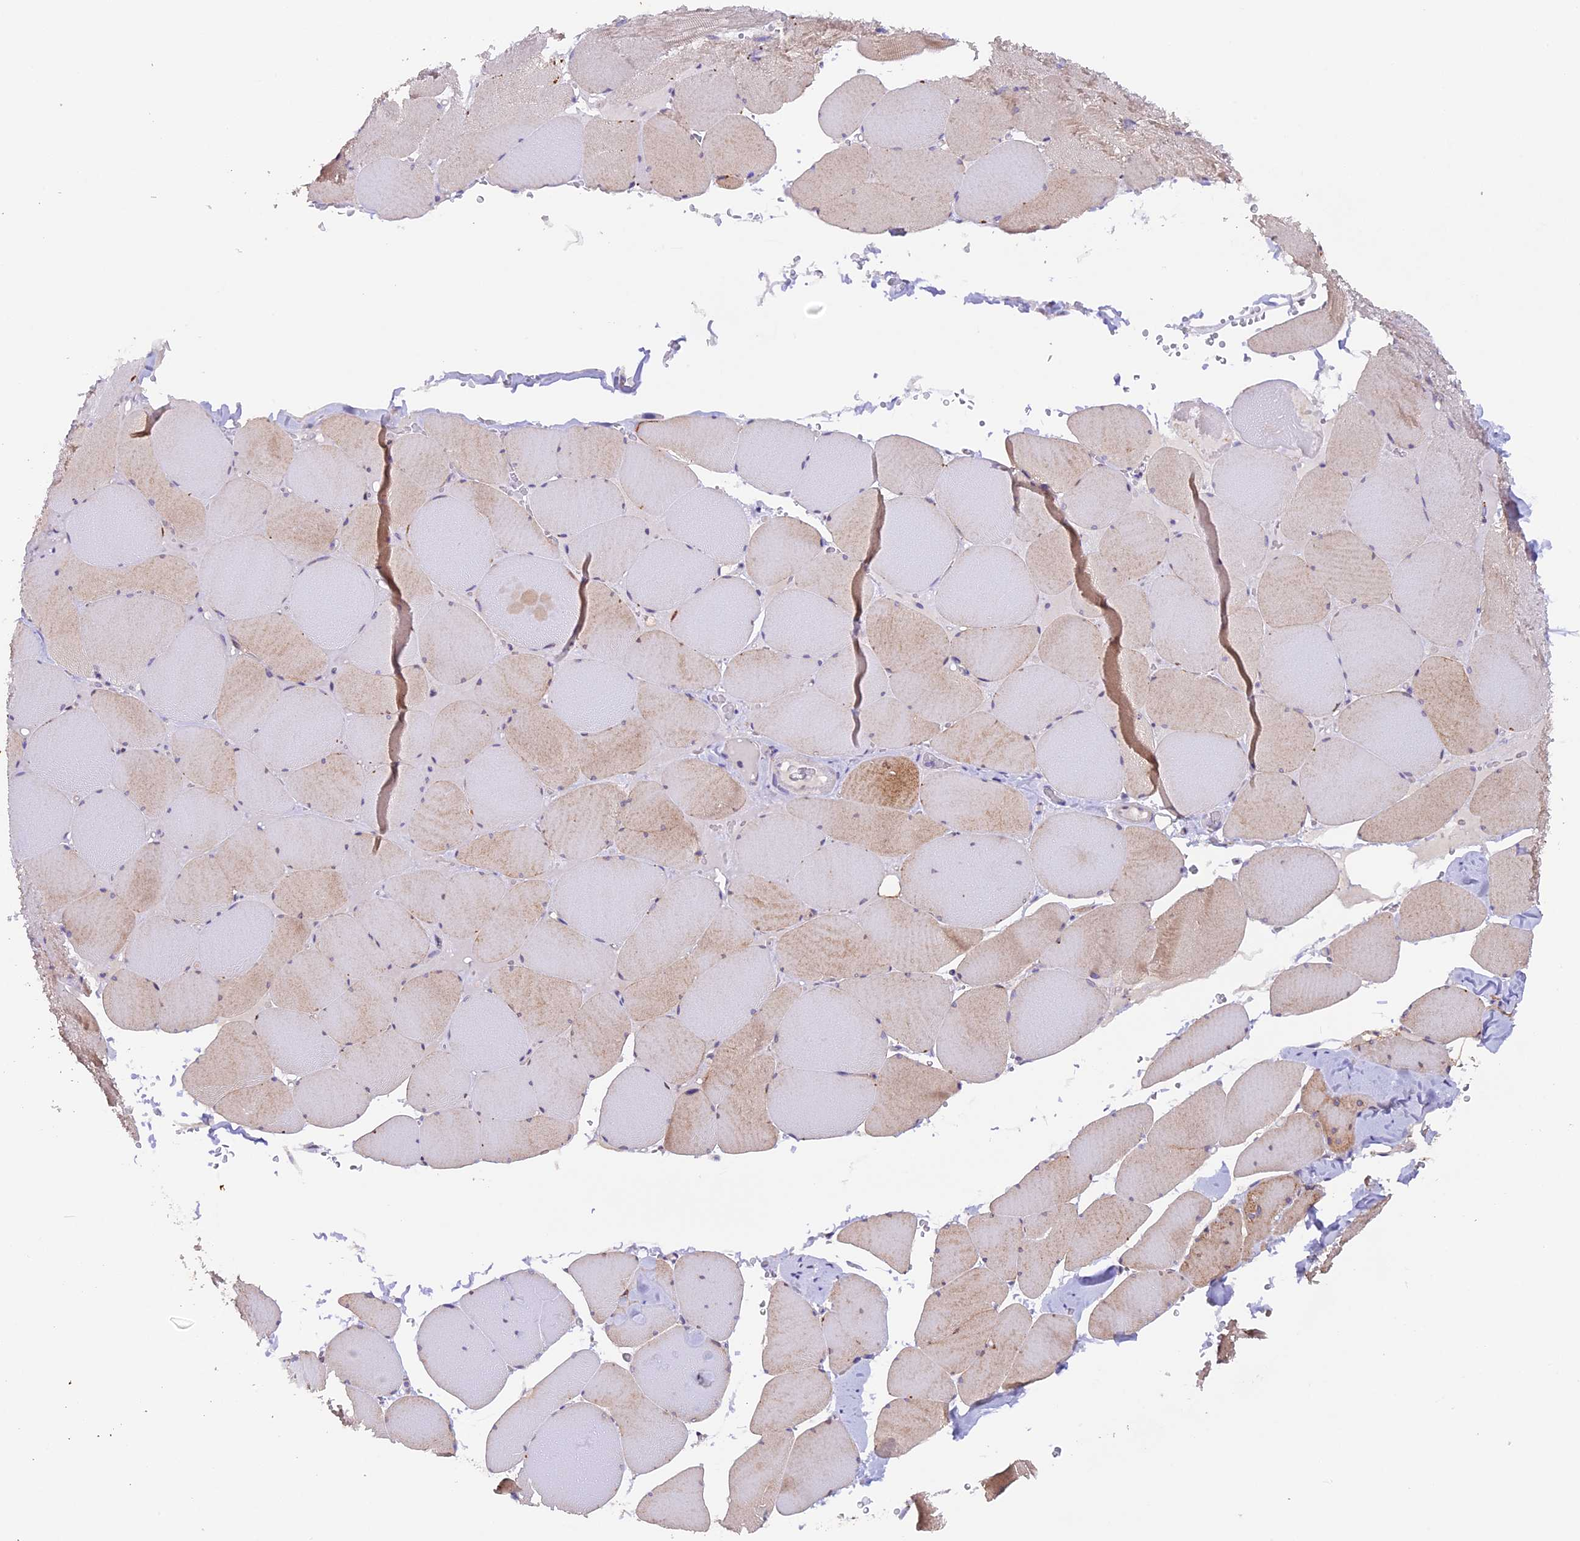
{"staining": {"intensity": "strong", "quantity": "<25%", "location": "cytoplasmic/membranous"}, "tissue": "skeletal muscle", "cell_type": "Myocytes", "image_type": "normal", "snomed": [{"axis": "morphology", "description": "Normal tissue, NOS"}, {"axis": "topography", "description": "Skeletal muscle"}, {"axis": "topography", "description": "Head-Neck"}], "caption": "Strong cytoplasmic/membranous expression is appreciated in approximately <25% of myocytes in normal skeletal muscle.", "gene": "NCK2", "patient": {"sex": "male", "age": 66}}